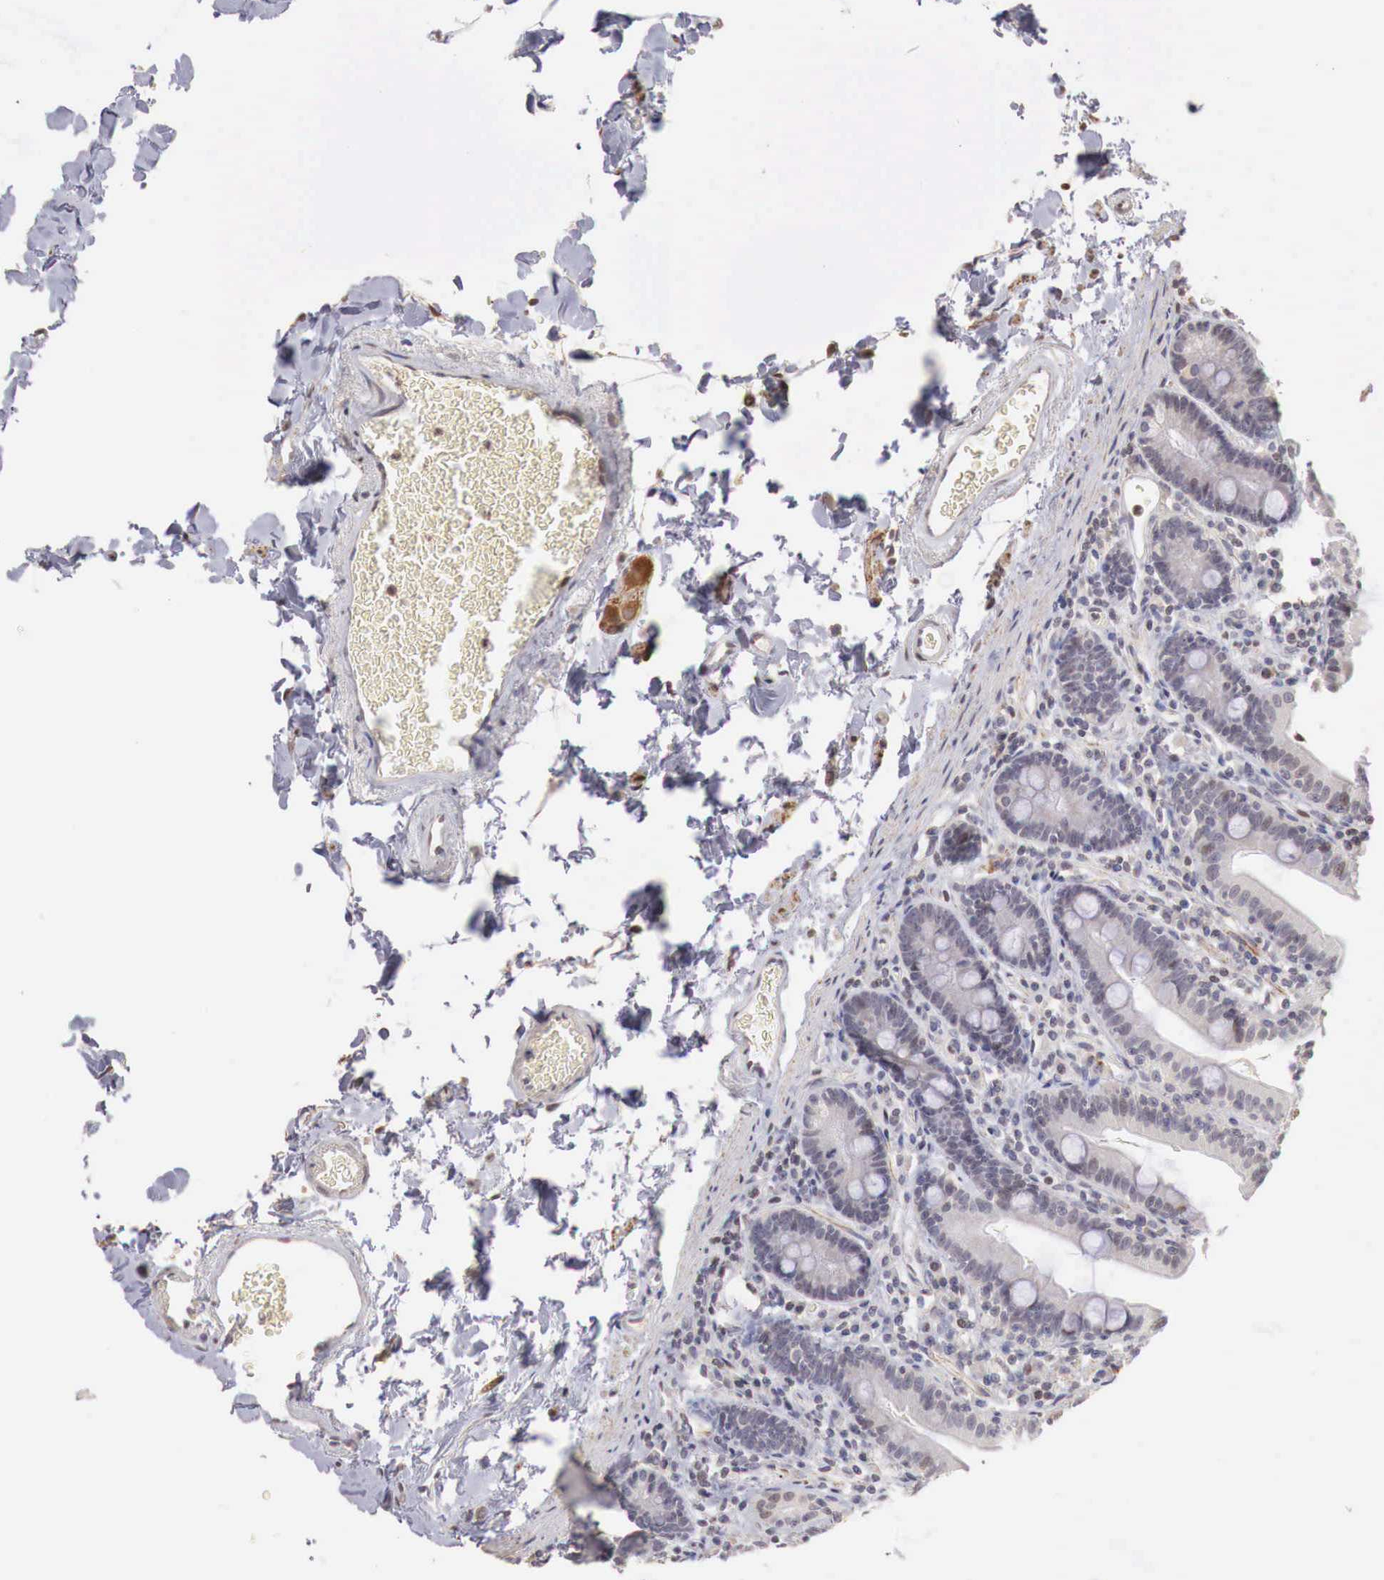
{"staining": {"intensity": "negative", "quantity": "none", "location": "none"}, "tissue": "duodenum", "cell_type": "Glandular cells", "image_type": "normal", "snomed": [{"axis": "morphology", "description": "Normal tissue, NOS"}, {"axis": "topography", "description": "Duodenum"}], "caption": "Immunohistochemical staining of normal duodenum shows no significant staining in glandular cells.", "gene": "TBC1D9", "patient": {"sex": "male", "age": 70}}